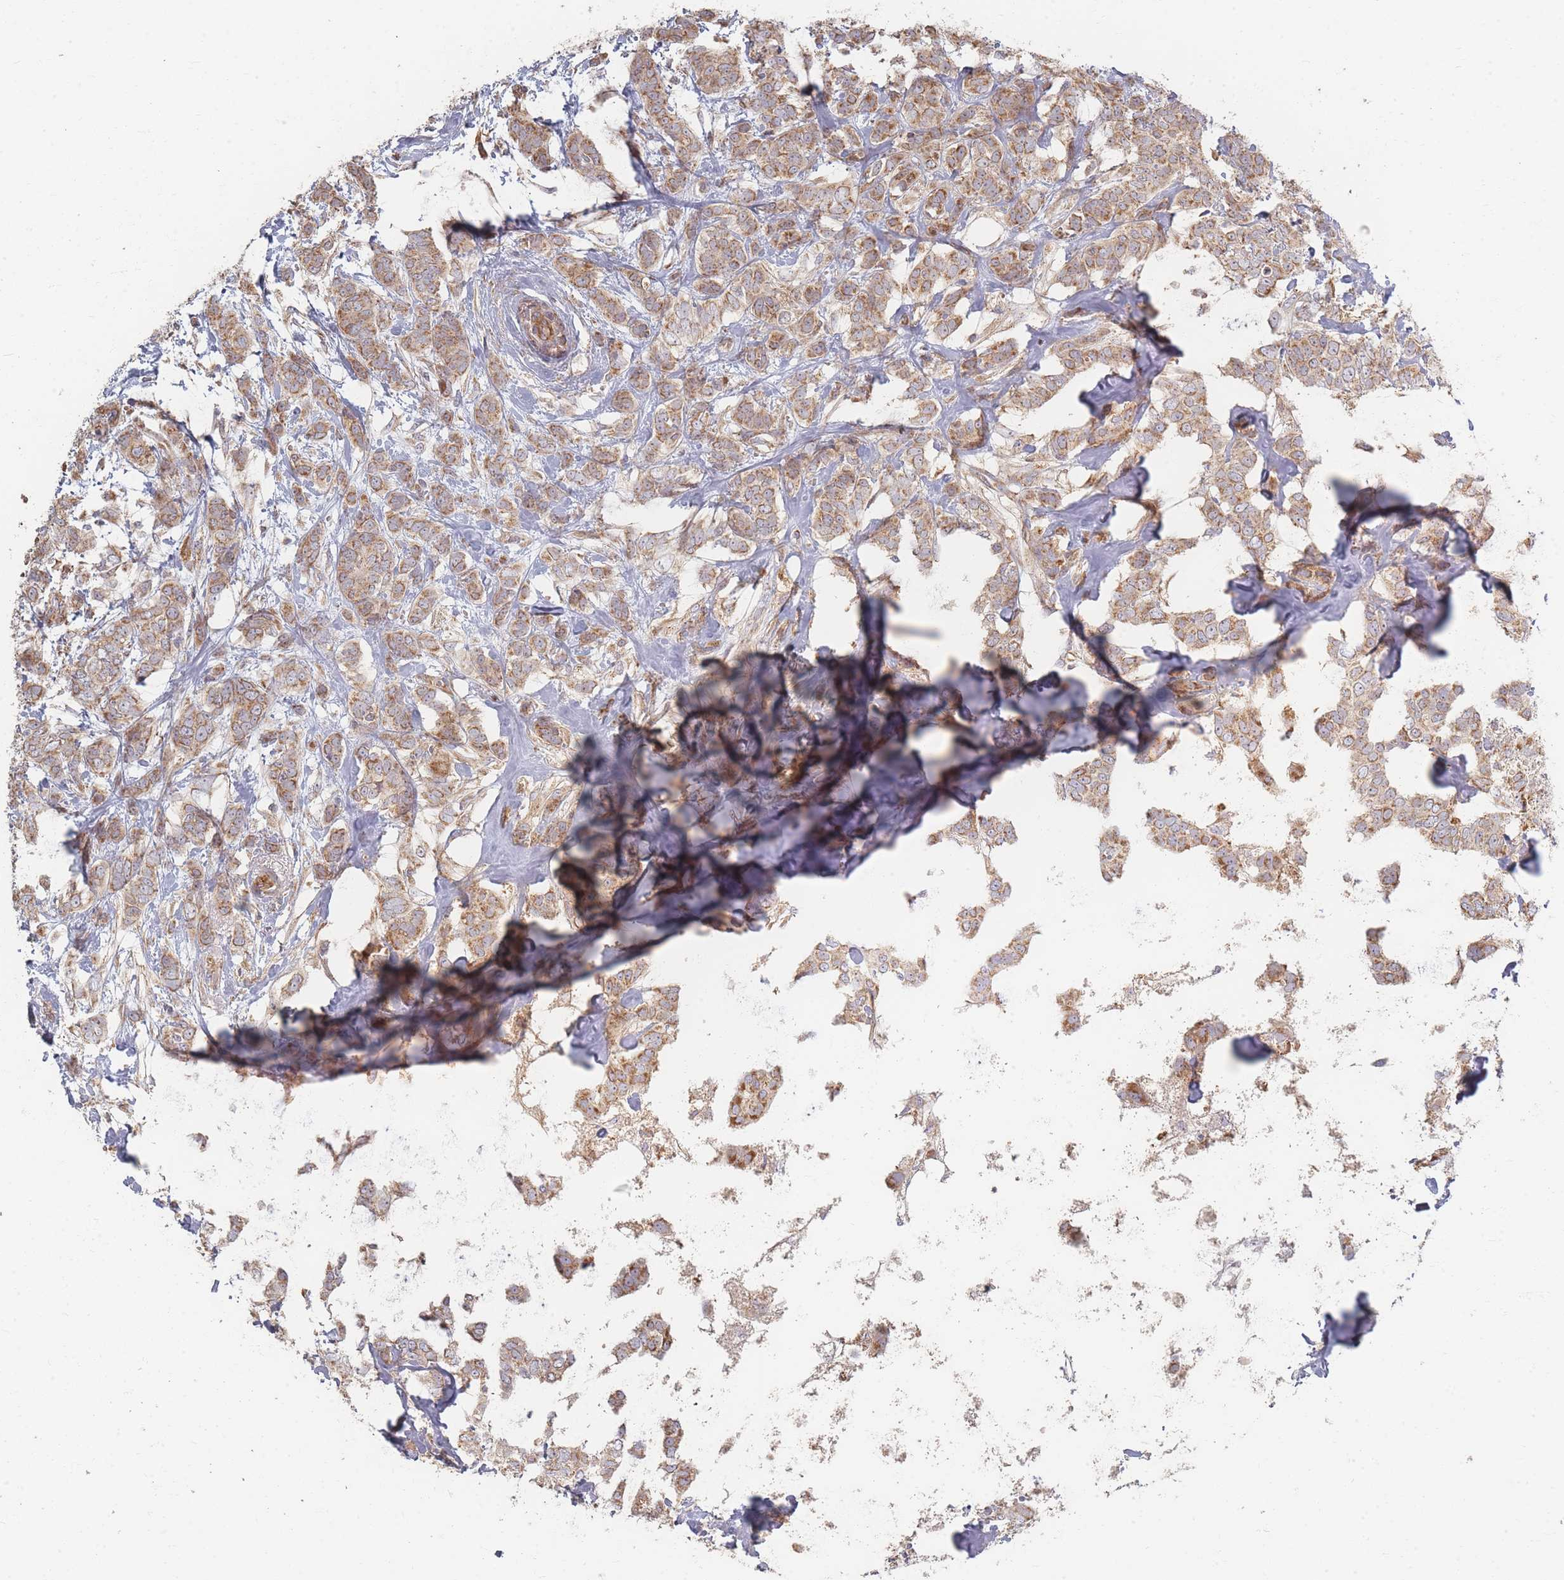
{"staining": {"intensity": "moderate", "quantity": ">75%", "location": "cytoplasmic/membranous"}, "tissue": "breast cancer", "cell_type": "Tumor cells", "image_type": "cancer", "snomed": [{"axis": "morphology", "description": "Duct carcinoma"}, {"axis": "topography", "description": "Breast"}], "caption": "The micrograph reveals staining of breast infiltrating ductal carcinoma, revealing moderate cytoplasmic/membranous protein positivity (brown color) within tumor cells.", "gene": "MRPS6", "patient": {"sex": "female", "age": 72}}